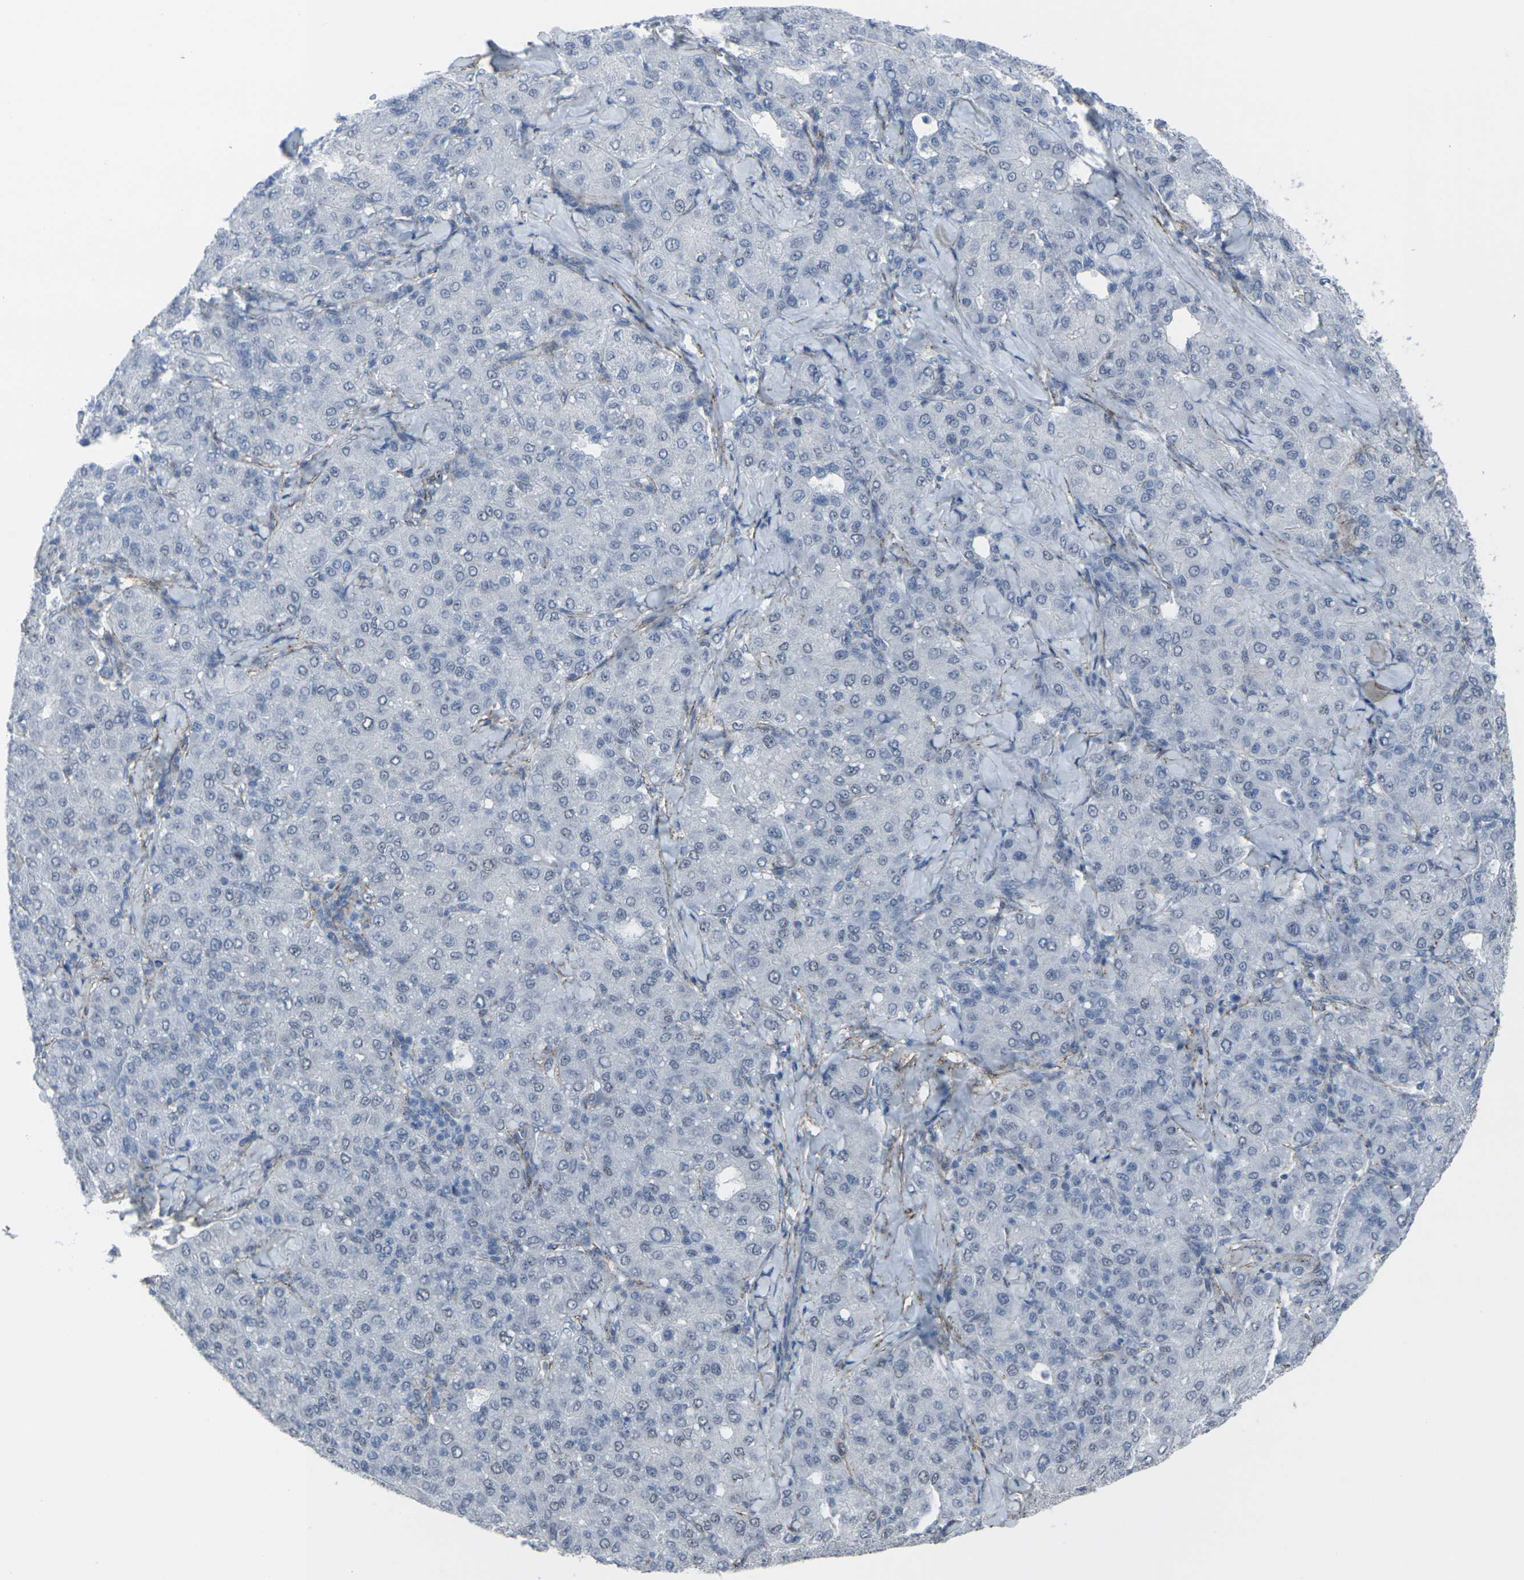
{"staining": {"intensity": "negative", "quantity": "none", "location": "none"}, "tissue": "liver cancer", "cell_type": "Tumor cells", "image_type": "cancer", "snomed": [{"axis": "morphology", "description": "Carcinoma, Hepatocellular, NOS"}, {"axis": "topography", "description": "Liver"}], "caption": "DAB immunohistochemical staining of liver cancer (hepatocellular carcinoma) demonstrates no significant staining in tumor cells.", "gene": "CDH11", "patient": {"sex": "male", "age": 65}}